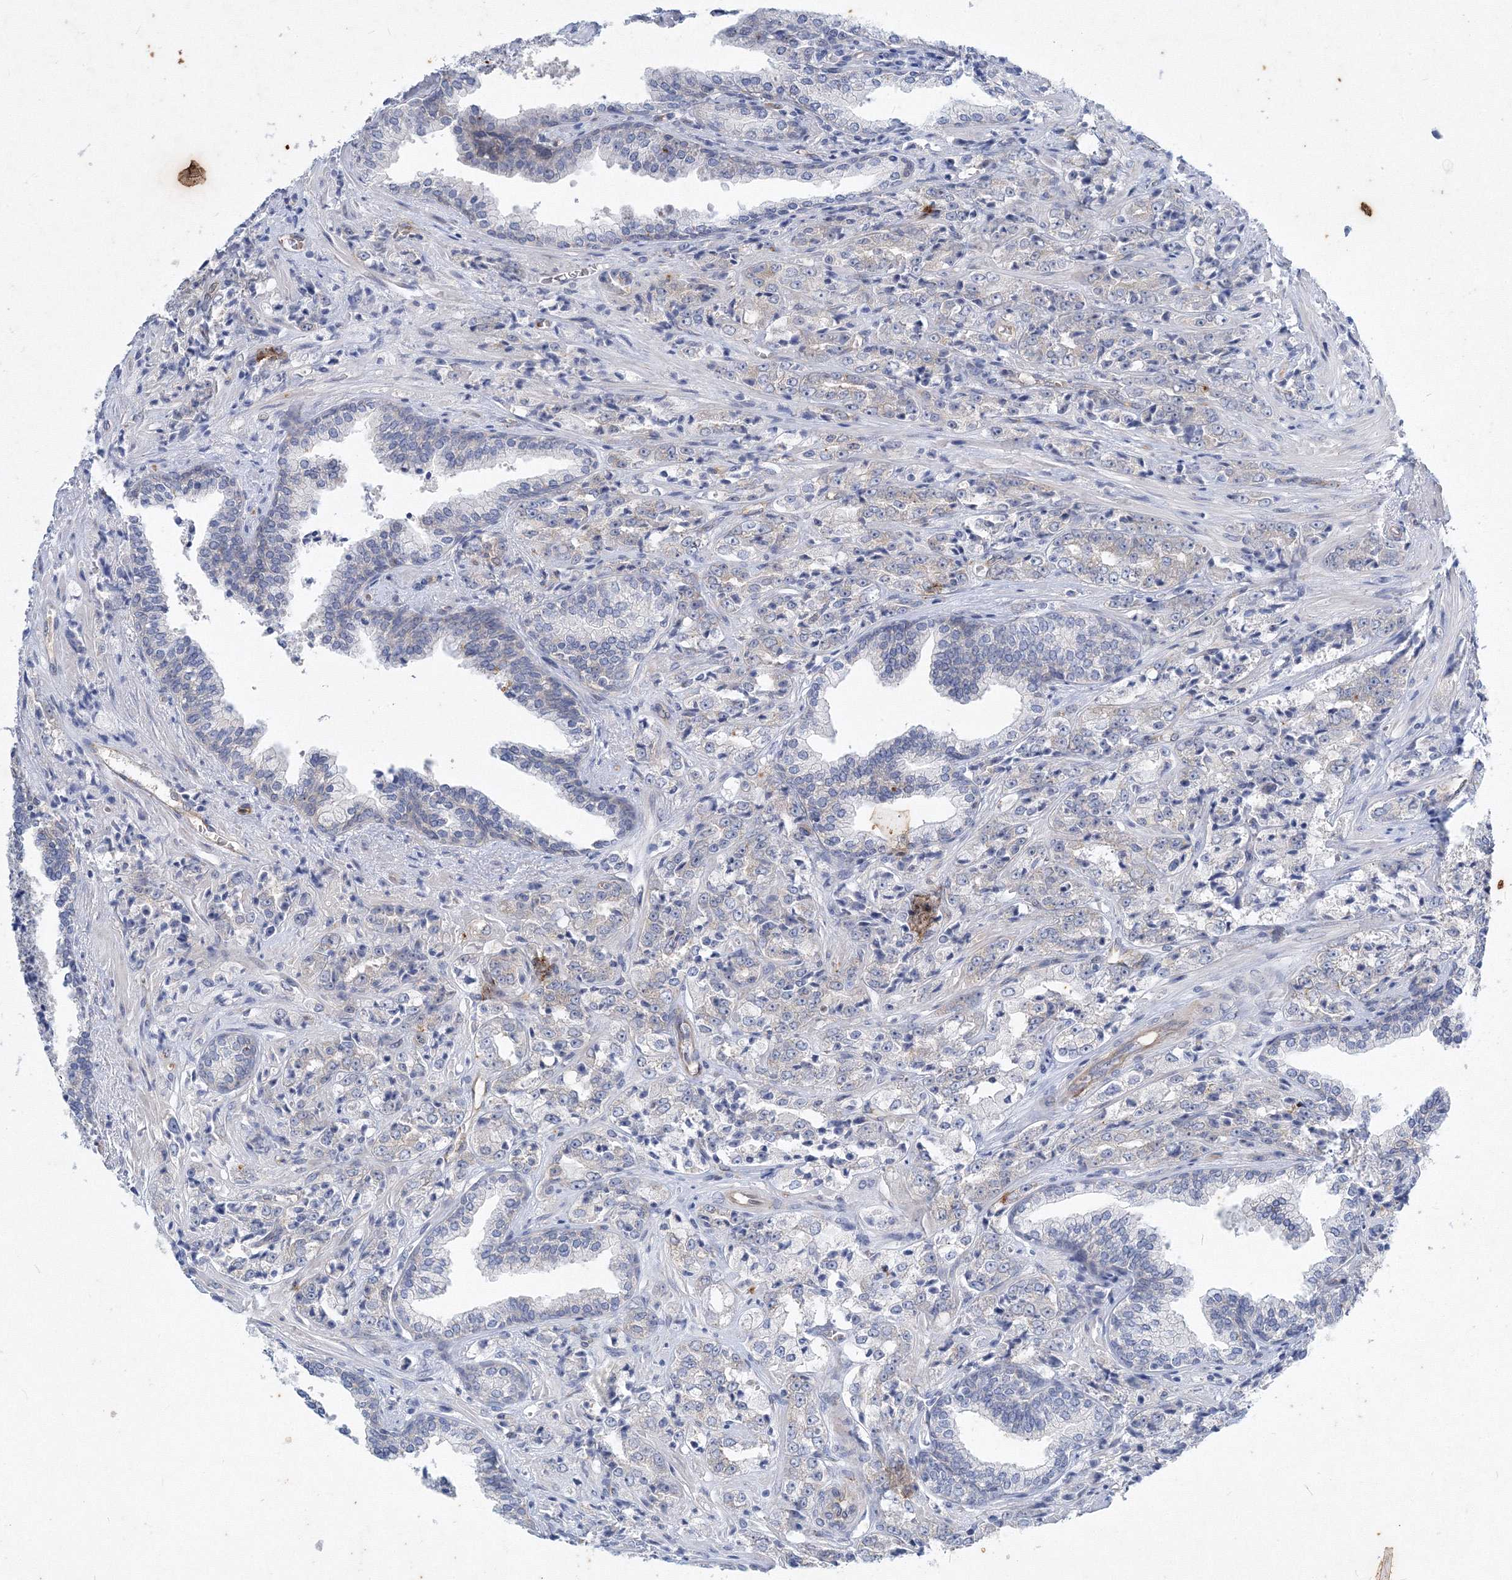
{"staining": {"intensity": "negative", "quantity": "none", "location": "none"}, "tissue": "prostate cancer", "cell_type": "Tumor cells", "image_type": "cancer", "snomed": [{"axis": "morphology", "description": "Adenocarcinoma, High grade"}, {"axis": "topography", "description": "Prostate"}], "caption": "This is an IHC image of prostate cancer. There is no staining in tumor cells.", "gene": "TANC1", "patient": {"sex": "male", "age": 71}}